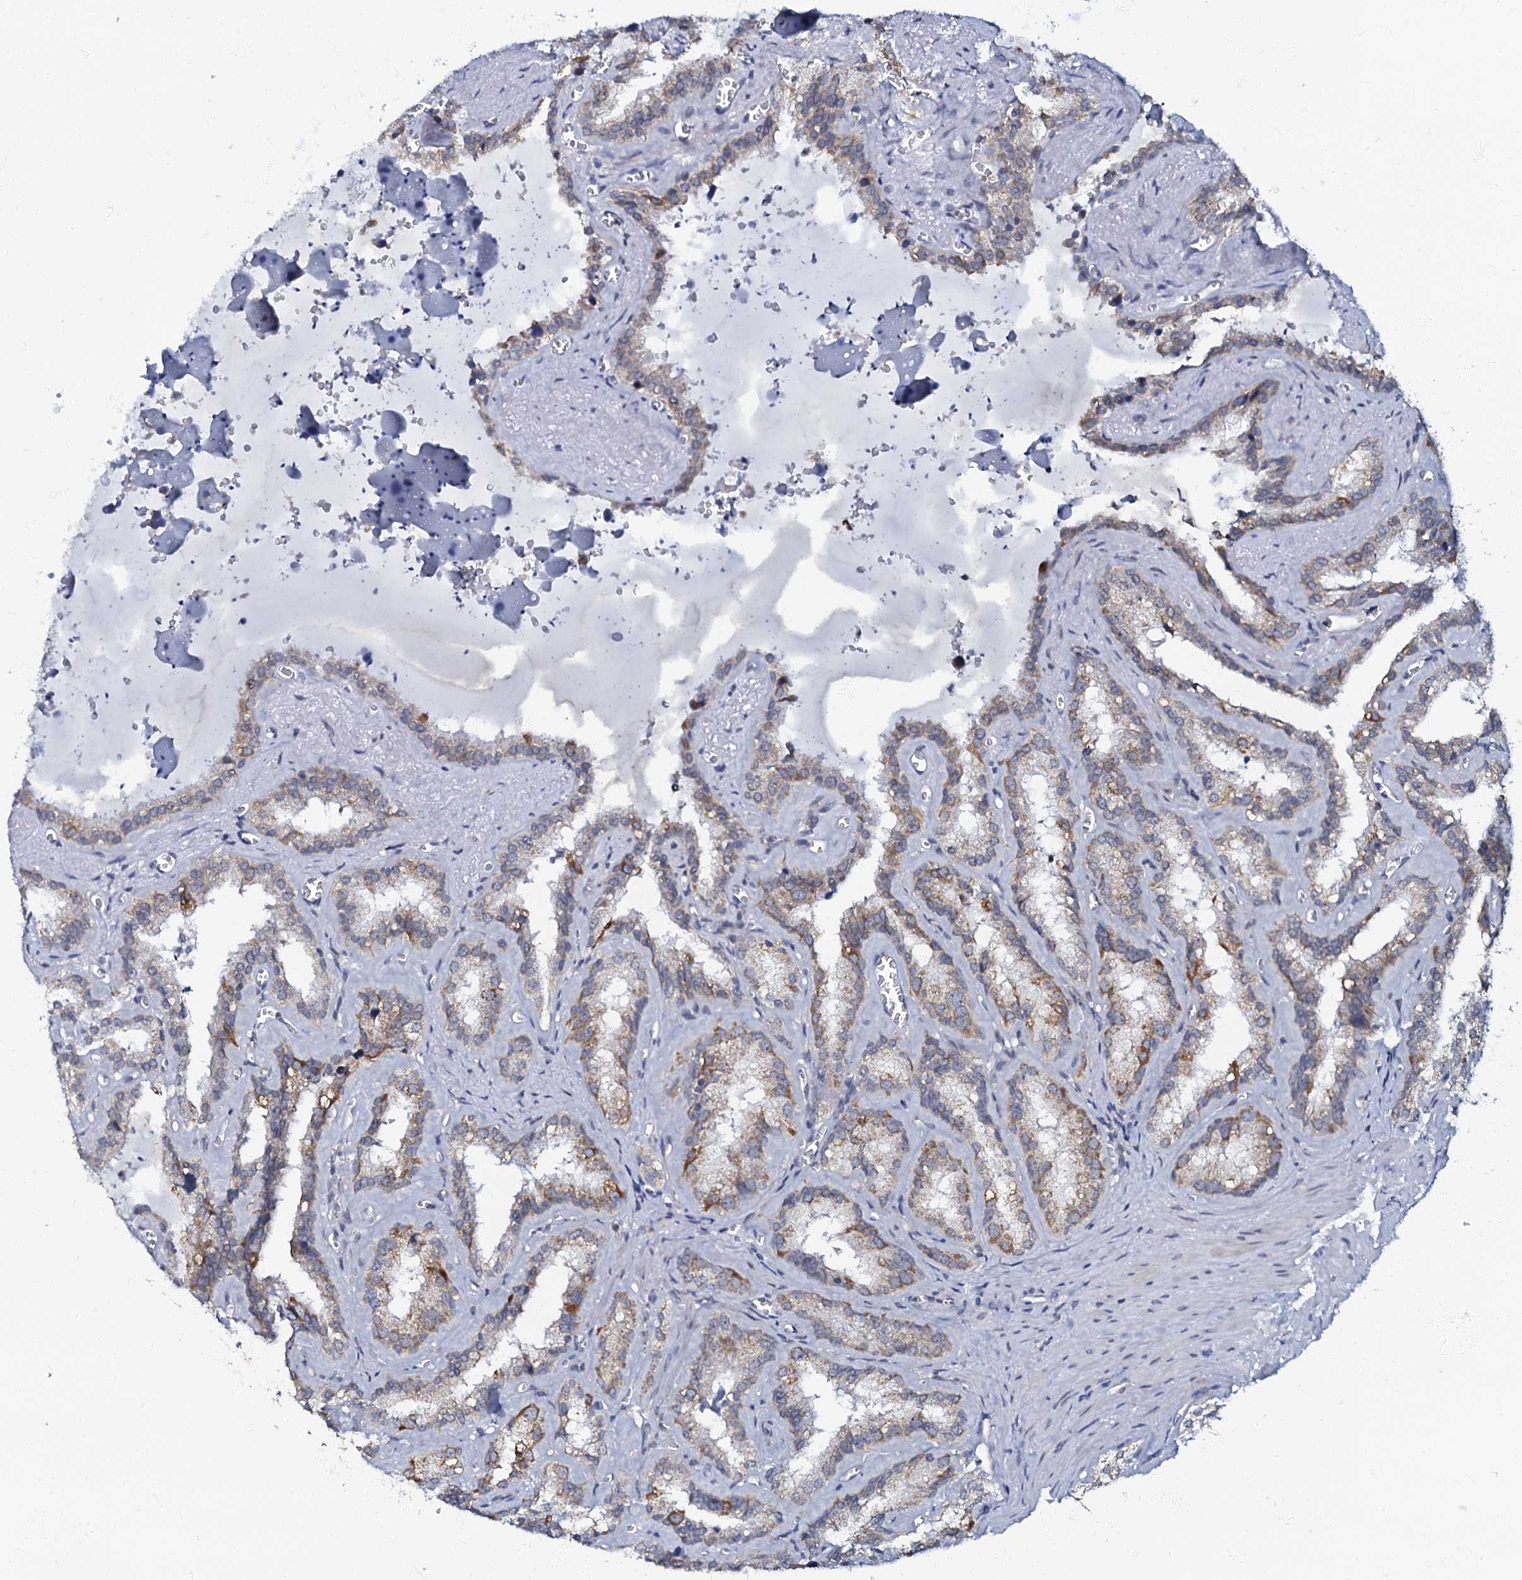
{"staining": {"intensity": "moderate", "quantity": ">75%", "location": "cytoplasmic/membranous"}, "tissue": "seminal vesicle", "cell_type": "Glandular cells", "image_type": "normal", "snomed": [{"axis": "morphology", "description": "Normal tissue, NOS"}, {"axis": "topography", "description": "Prostate"}, {"axis": "topography", "description": "Seminal veicle"}], "caption": "Immunohistochemistry (IHC) photomicrograph of unremarkable human seminal vesicle stained for a protein (brown), which exhibits medium levels of moderate cytoplasmic/membranous expression in about >75% of glandular cells.", "gene": "MRPL51", "patient": {"sex": "male", "age": 59}}